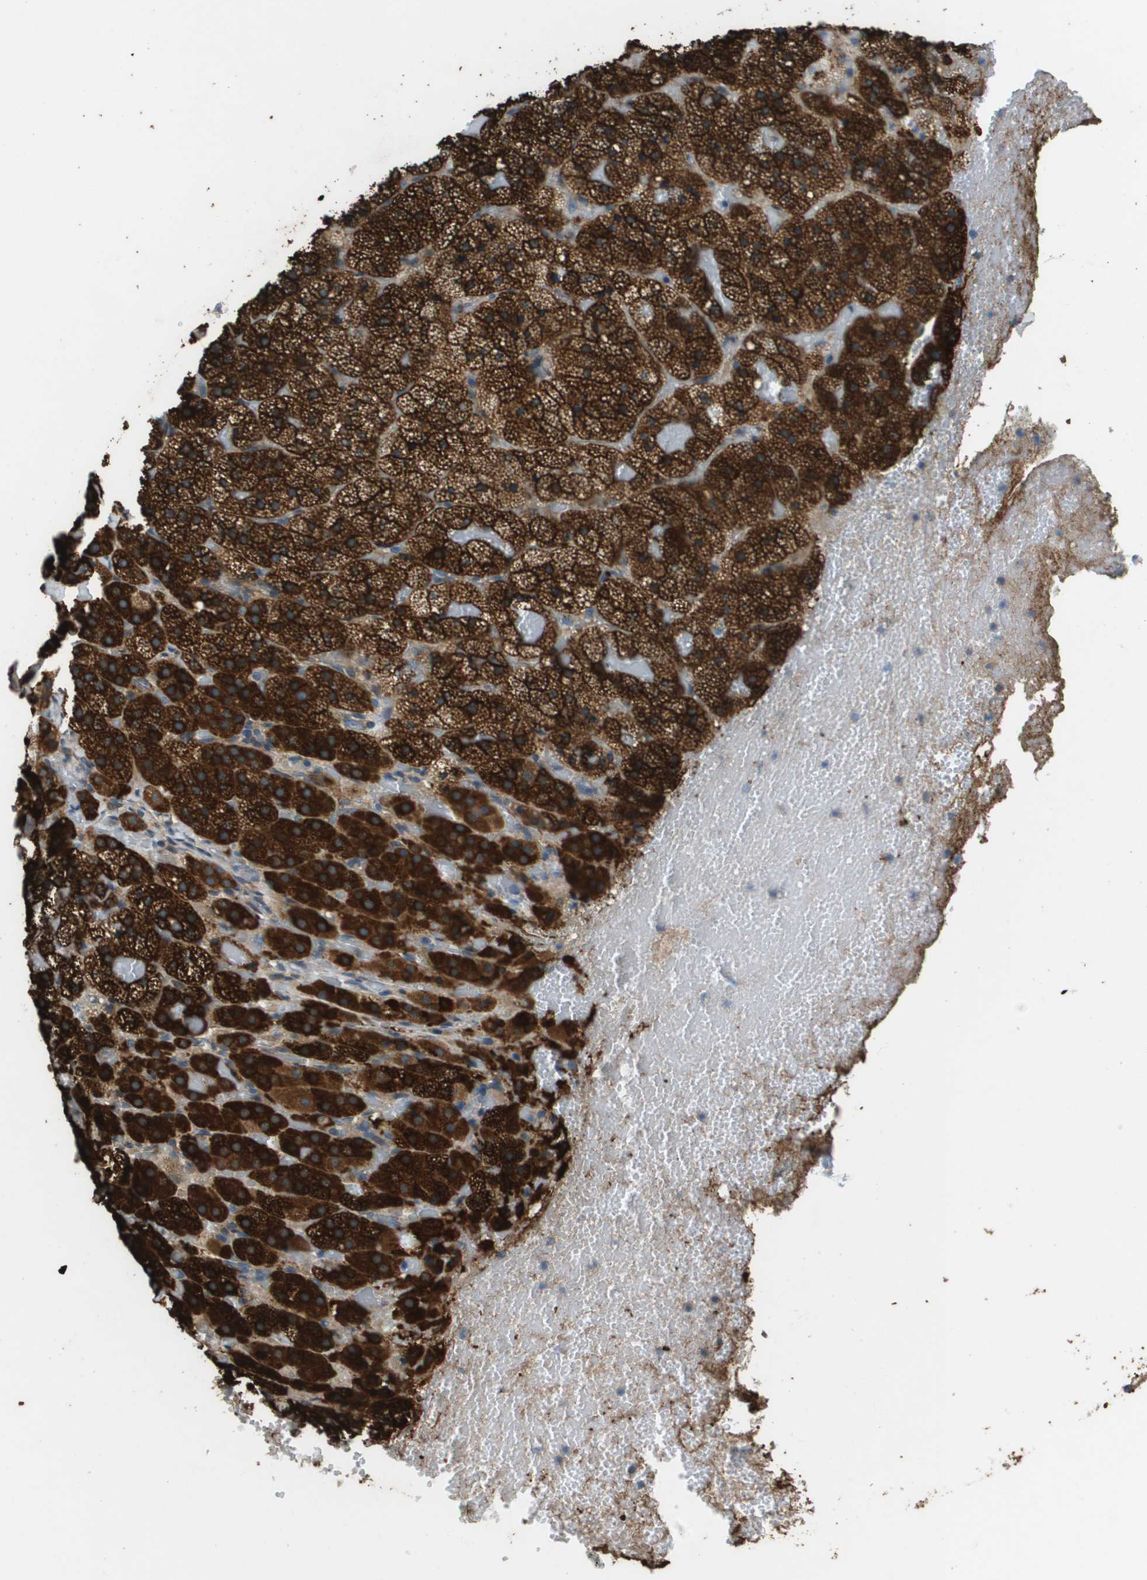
{"staining": {"intensity": "strong", "quantity": ">75%", "location": "cytoplasmic/membranous"}, "tissue": "adrenal gland", "cell_type": "Glandular cells", "image_type": "normal", "snomed": [{"axis": "morphology", "description": "Normal tissue, NOS"}, {"axis": "topography", "description": "Adrenal gland"}], "caption": "Protein expression analysis of normal human adrenal gland reveals strong cytoplasmic/membranous positivity in about >75% of glandular cells.", "gene": "SAMSN1", "patient": {"sex": "female", "age": 59}}